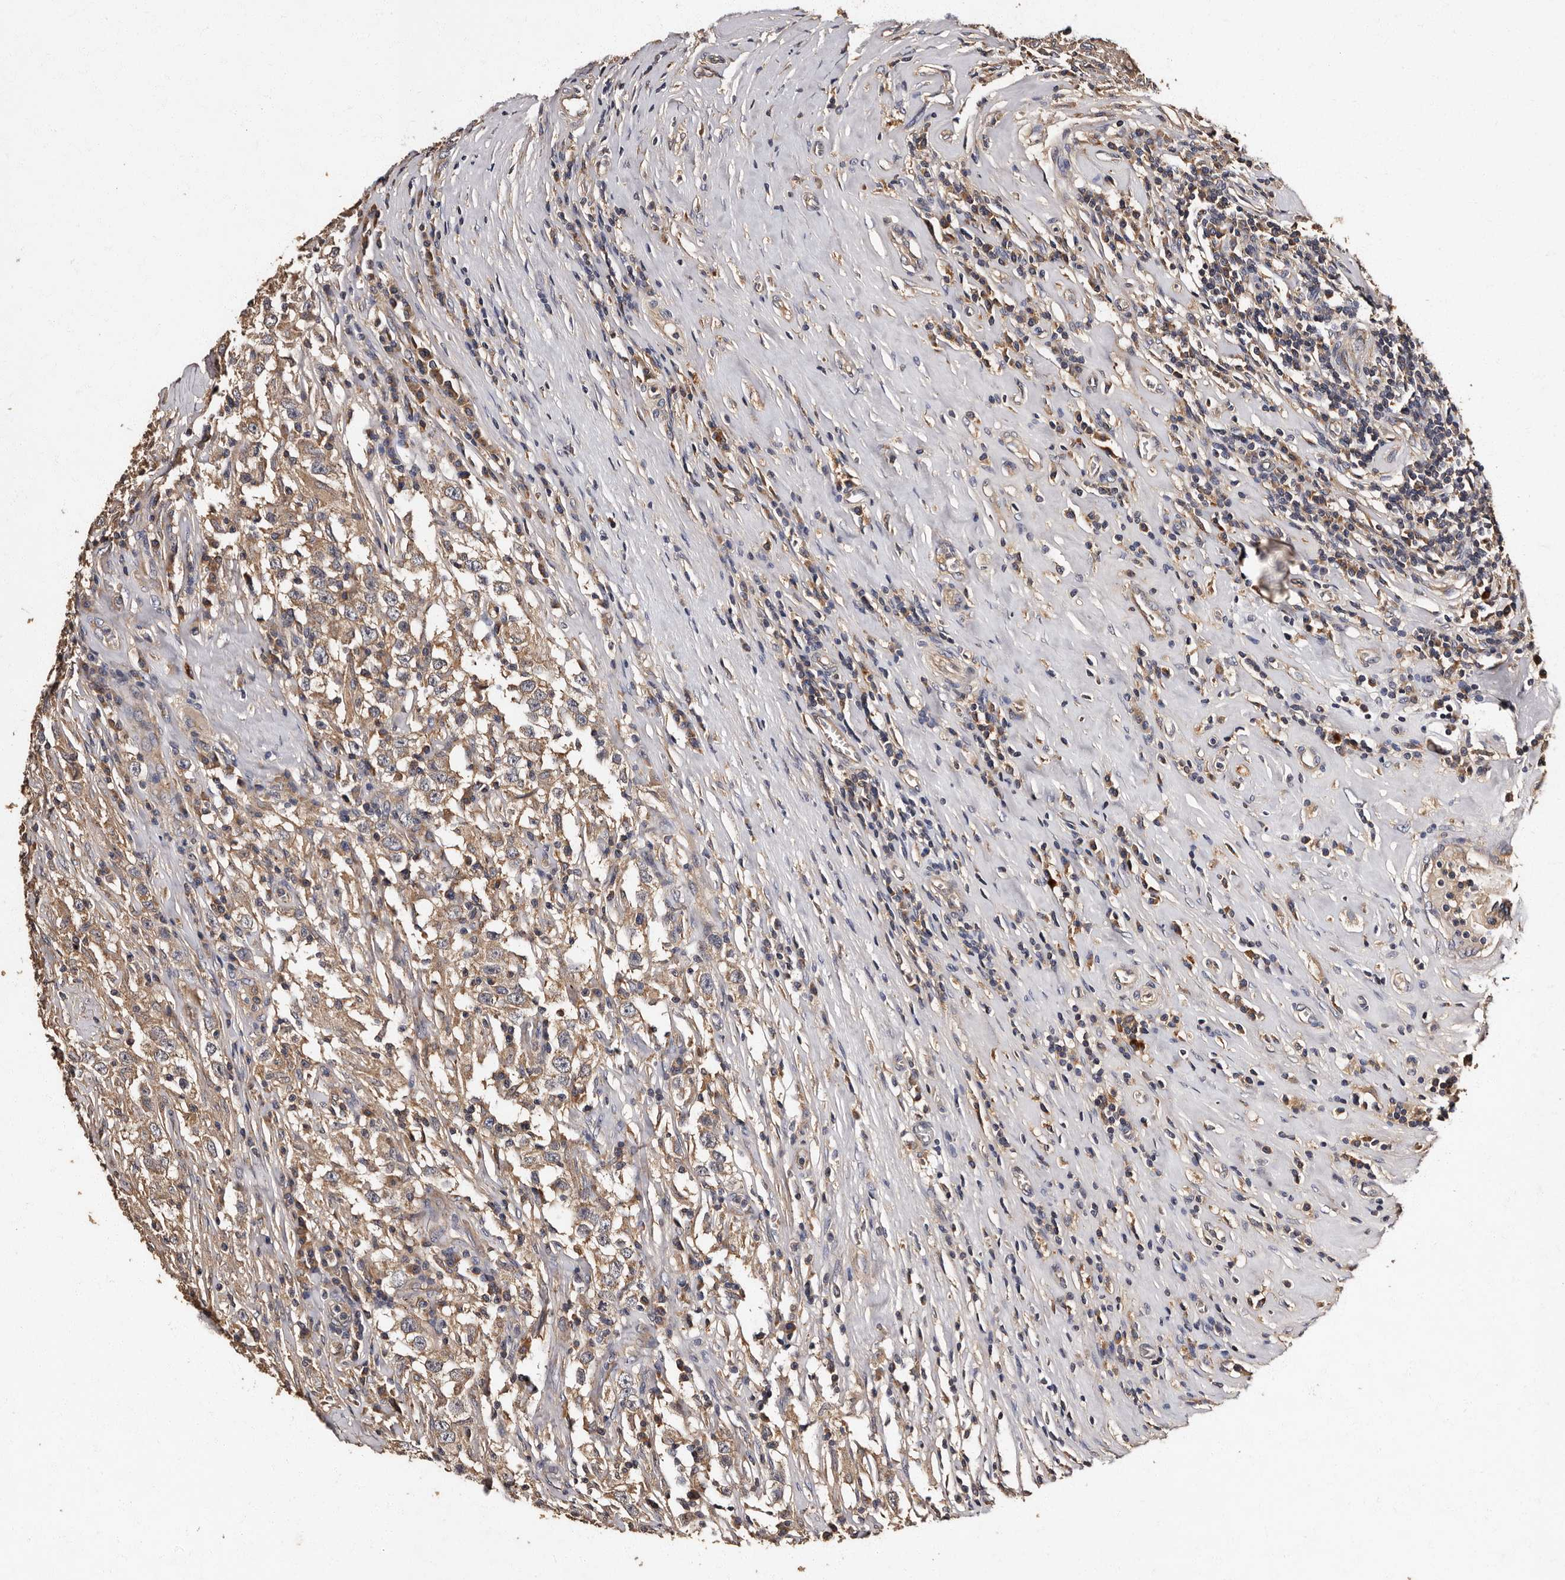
{"staining": {"intensity": "weak", "quantity": ">75%", "location": "cytoplasmic/membranous"}, "tissue": "testis cancer", "cell_type": "Tumor cells", "image_type": "cancer", "snomed": [{"axis": "morphology", "description": "Seminoma, NOS"}, {"axis": "topography", "description": "Testis"}], "caption": "Immunohistochemical staining of human testis cancer displays weak cytoplasmic/membranous protein expression in about >75% of tumor cells. (DAB (3,3'-diaminobenzidine) IHC, brown staining for protein, blue staining for nuclei).", "gene": "ADCK5", "patient": {"sex": "male", "age": 41}}